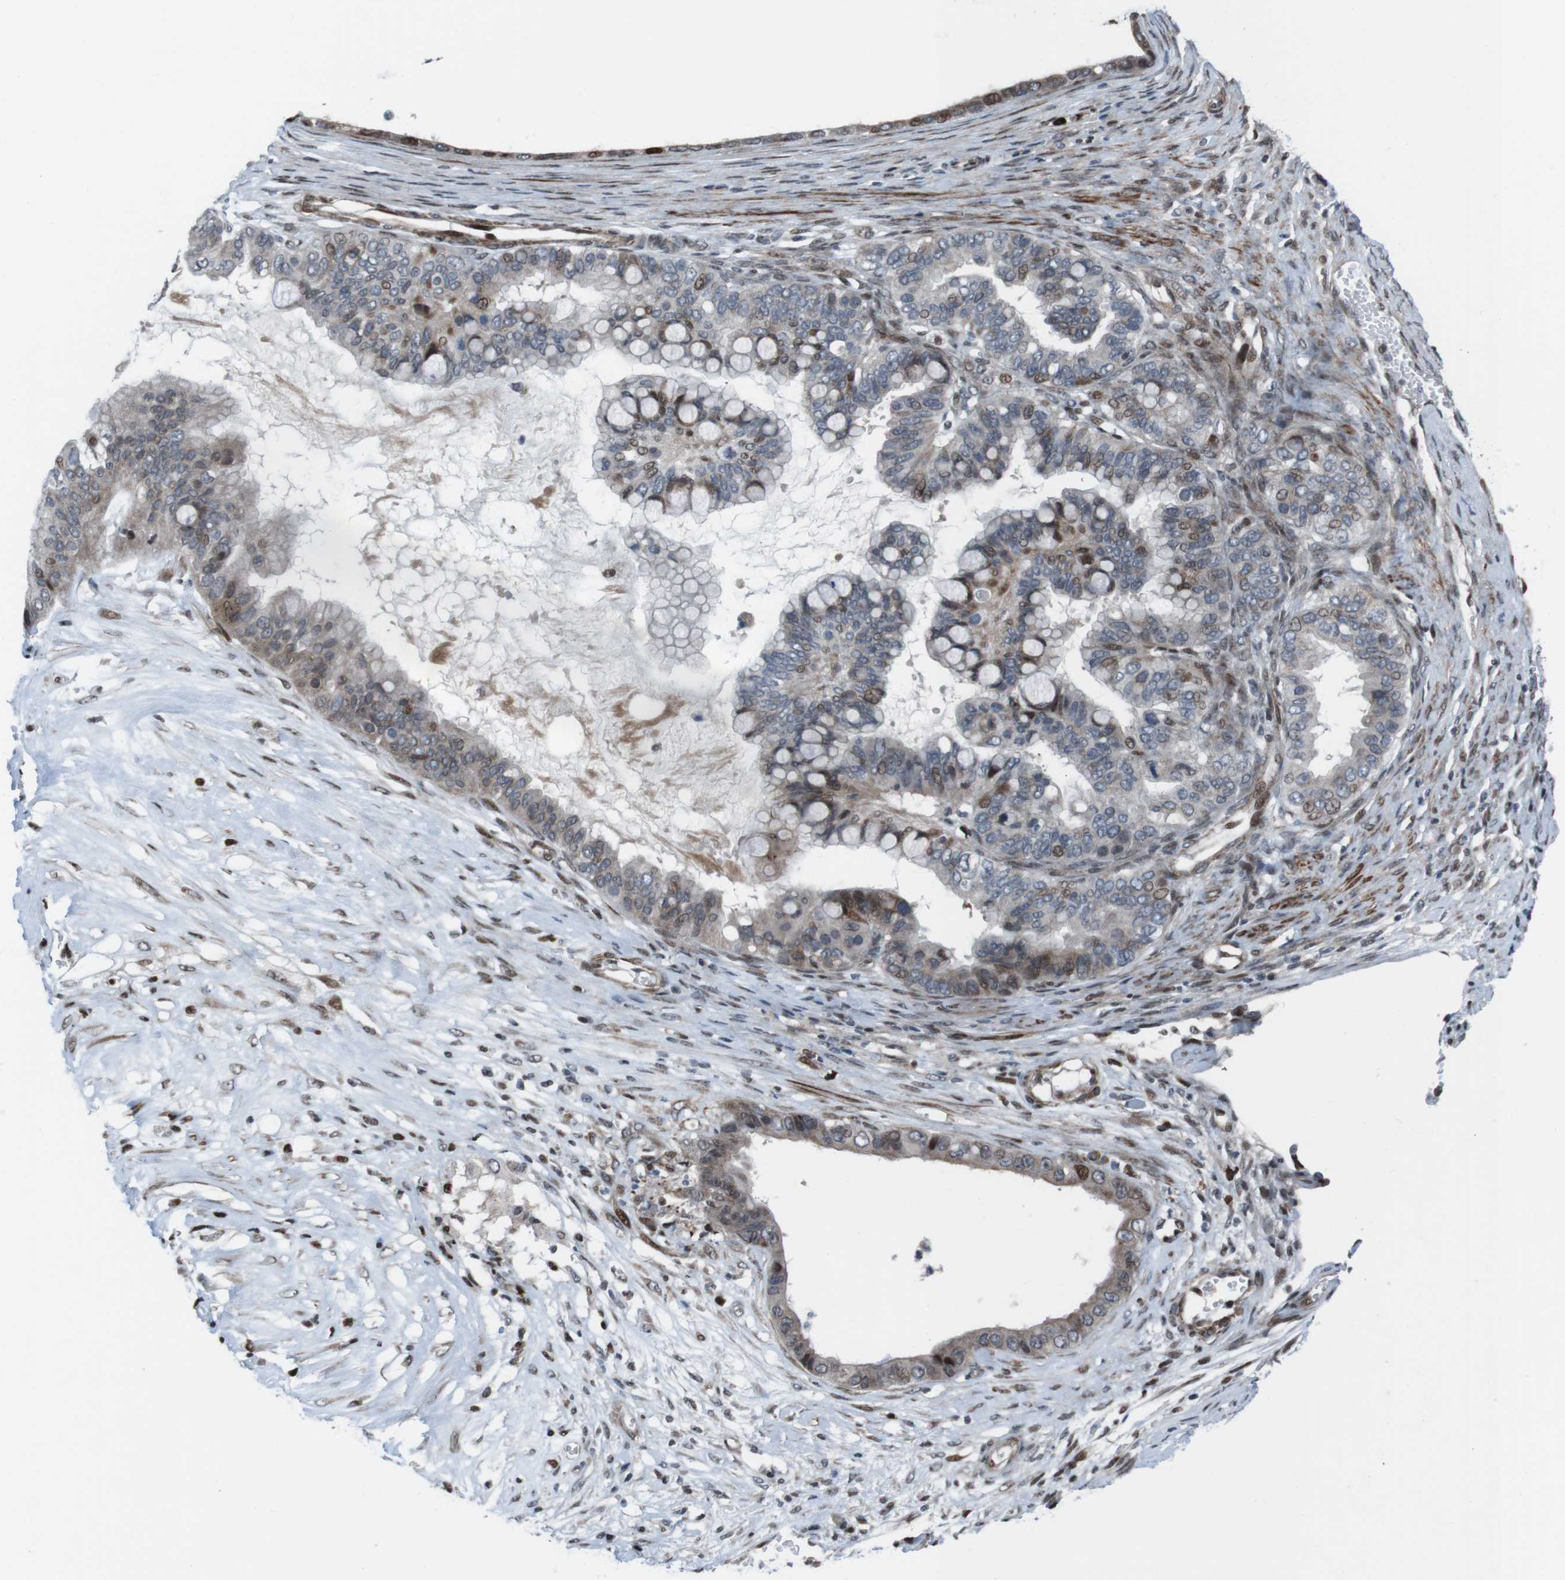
{"staining": {"intensity": "moderate", "quantity": "<25%", "location": "nuclear"}, "tissue": "ovarian cancer", "cell_type": "Tumor cells", "image_type": "cancer", "snomed": [{"axis": "morphology", "description": "Cystadenocarcinoma, mucinous, NOS"}, {"axis": "topography", "description": "Ovary"}], "caption": "Immunohistochemical staining of human ovarian cancer reveals low levels of moderate nuclear positivity in about <25% of tumor cells.", "gene": "PBRM1", "patient": {"sex": "female", "age": 80}}